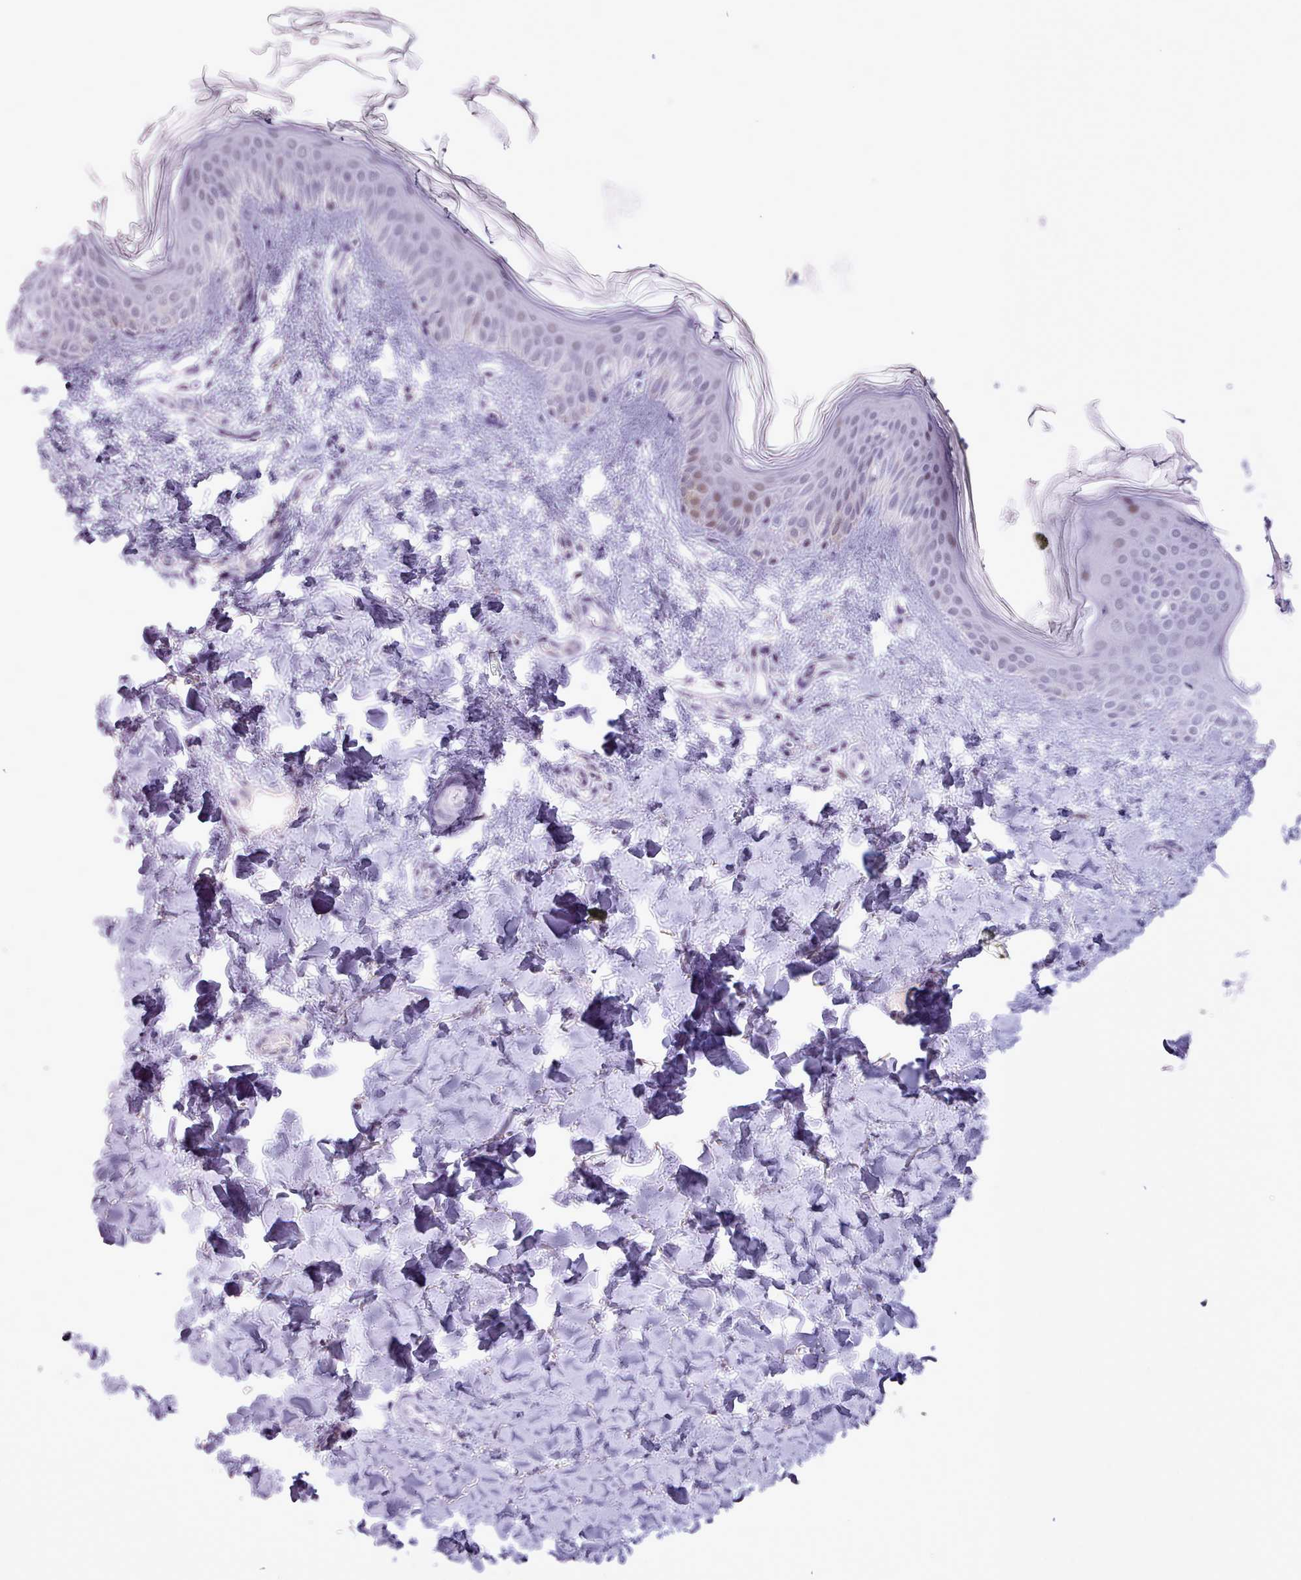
{"staining": {"intensity": "negative", "quantity": "none", "location": "none"}, "tissue": "skin", "cell_type": "Fibroblasts", "image_type": "normal", "snomed": [{"axis": "morphology", "description": "Normal tissue, NOS"}, {"axis": "topography", "description": "Skin"}], "caption": "Immunohistochemistry of normal skin exhibits no expression in fibroblasts.", "gene": "BDKRB2", "patient": {"sex": "female", "age": 41}}